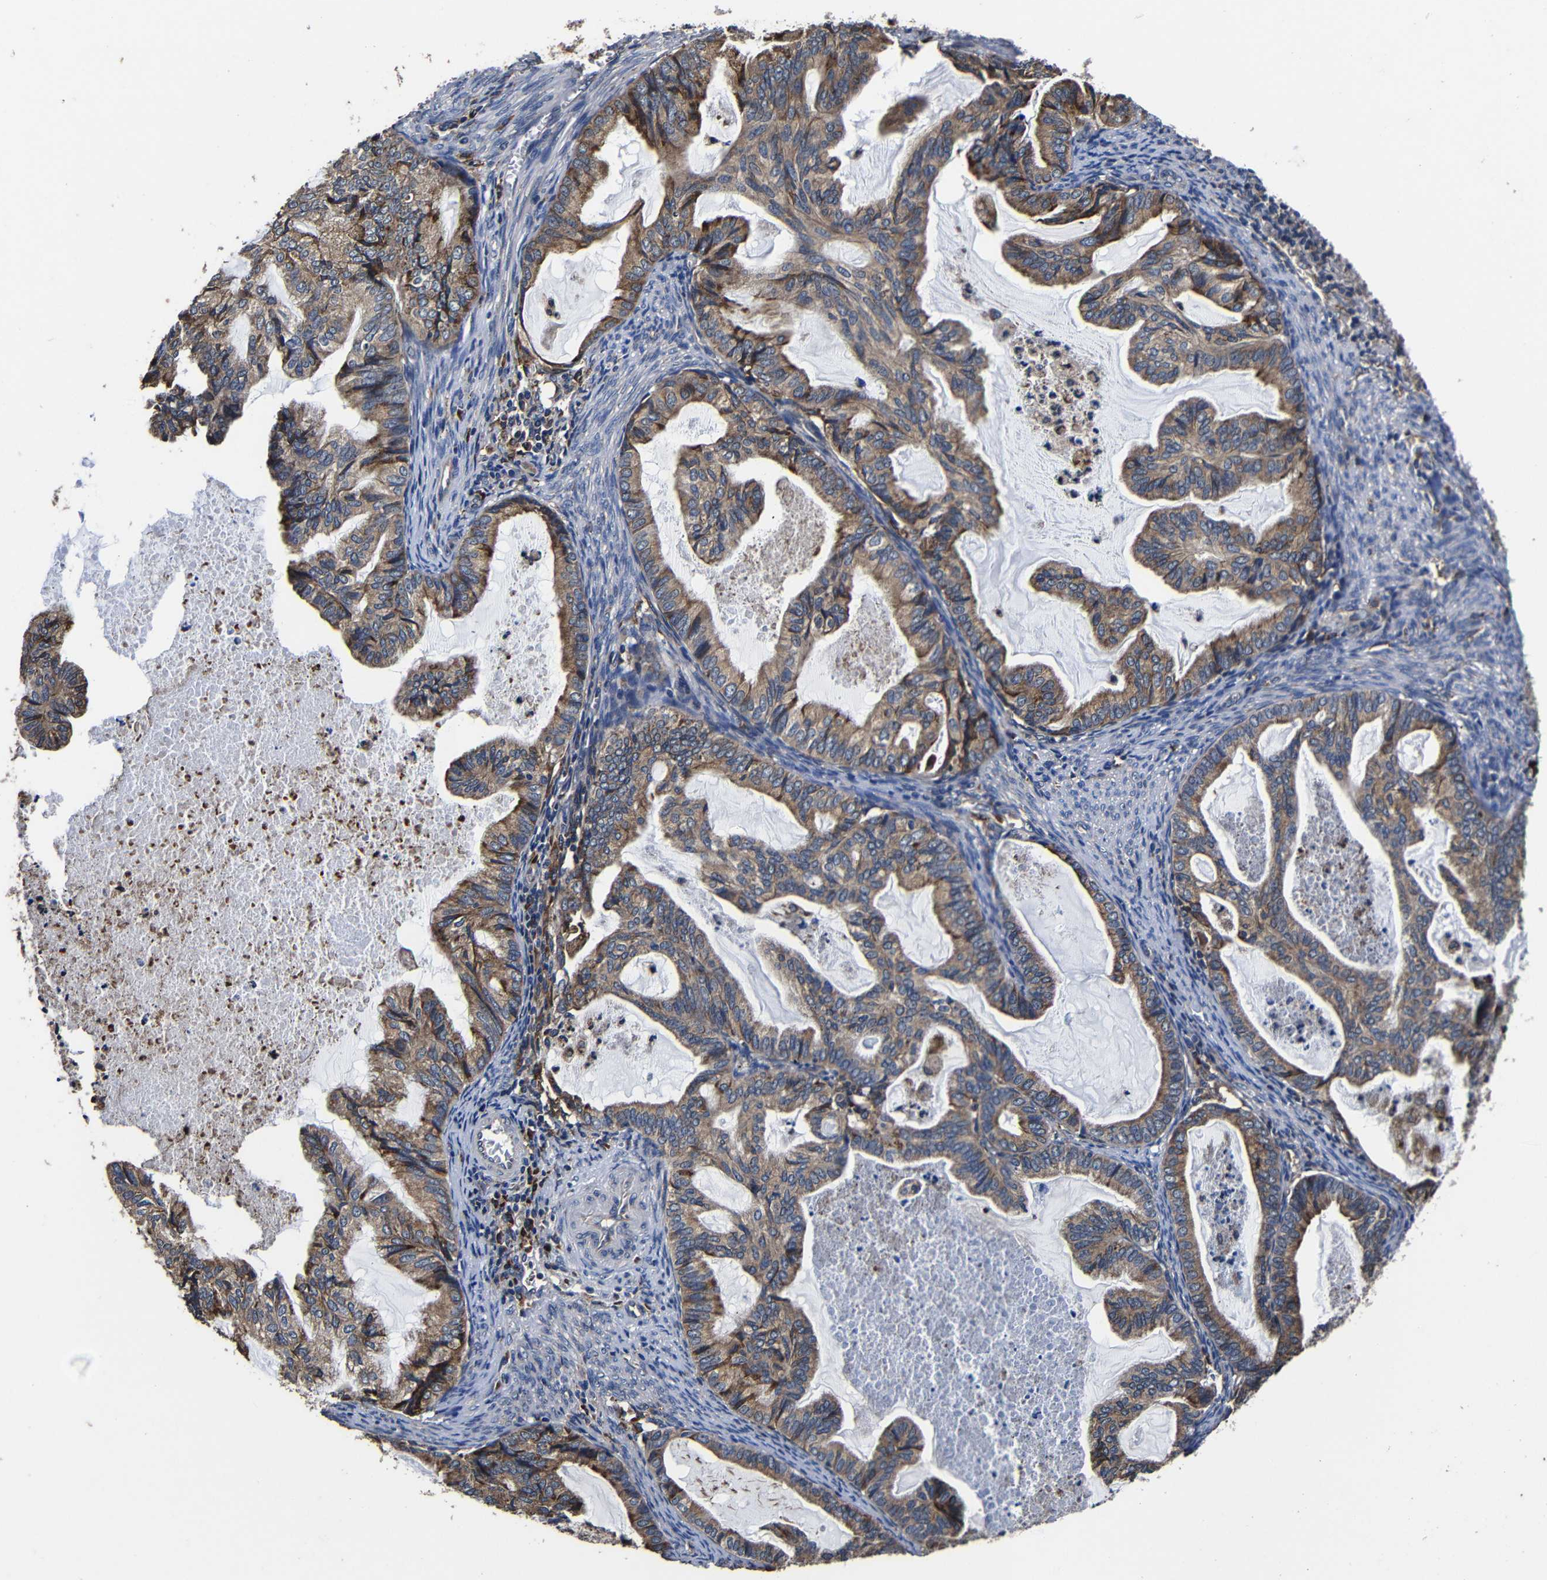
{"staining": {"intensity": "moderate", "quantity": ">75%", "location": "cytoplasmic/membranous"}, "tissue": "cervical cancer", "cell_type": "Tumor cells", "image_type": "cancer", "snomed": [{"axis": "morphology", "description": "Normal tissue, NOS"}, {"axis": "morphology", "description": "Adenocarcinoma, NOS"}, {"axis": "topography", "description": "Cervix"}, {"axis": "topography", "description": "Endometrium"}], "caption": "Cervical cancer (adenocarcinoma) tissue displays moderate cytoplasmic/membranous expression in approximately >75% of tumor cells, visualized by immunohistochemistry.", "gene": "SCN9A", "patient": {"sex": "female", "age": 86}}